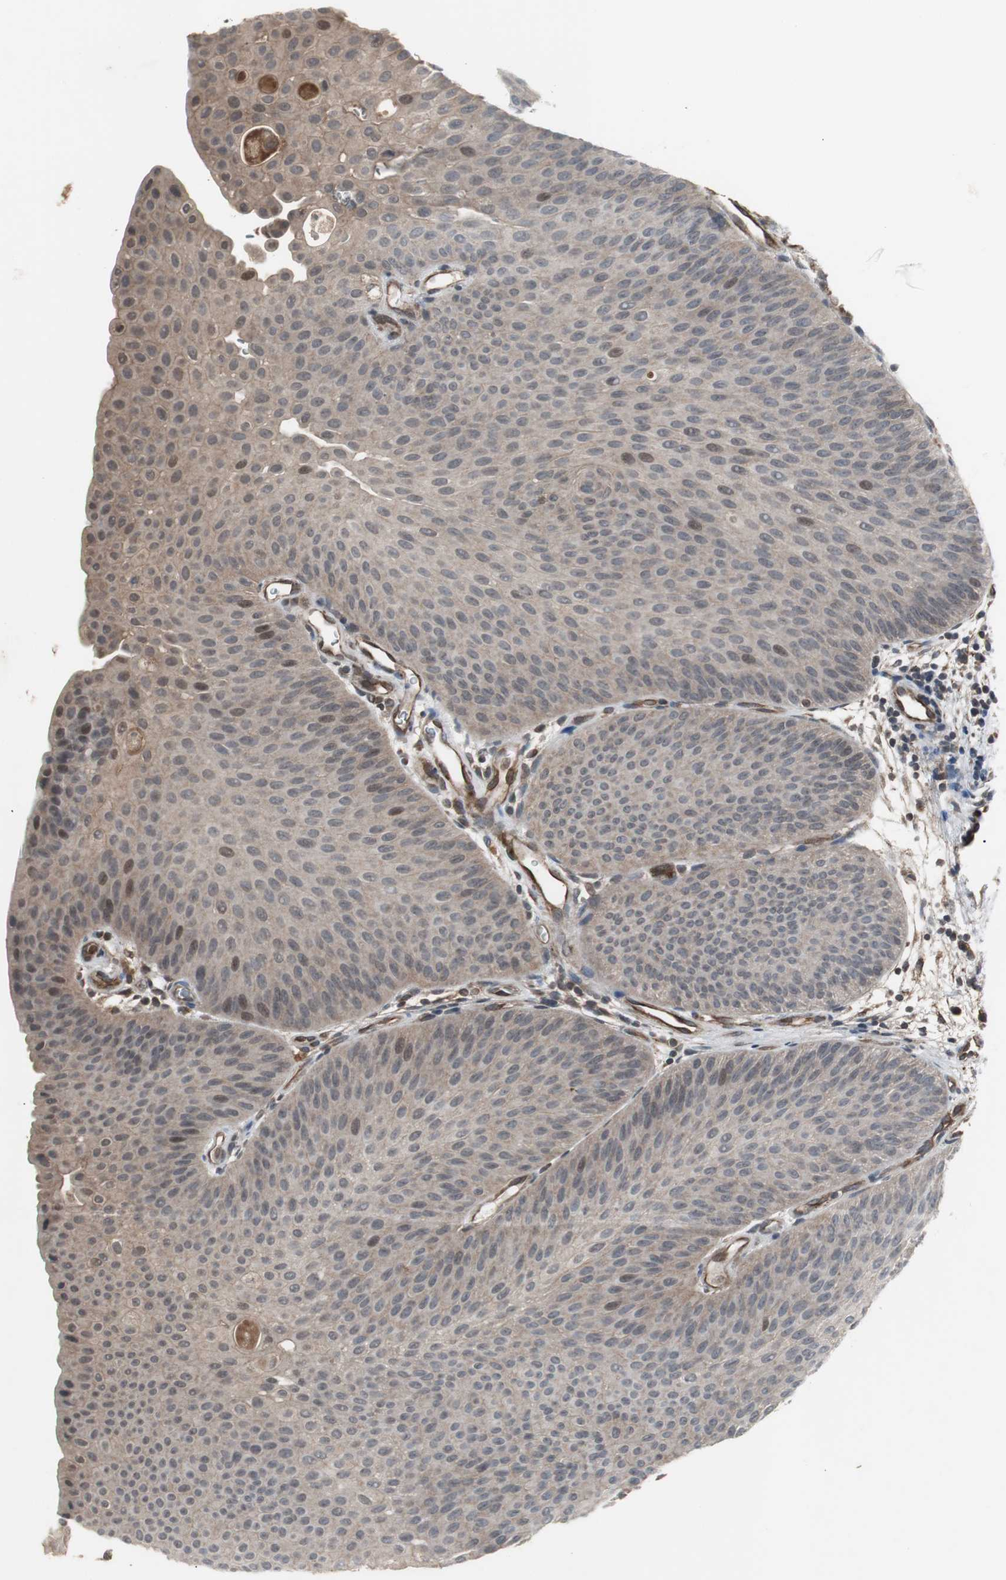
{"staining": {"intensity": "weak", "quantity": ">75%", "location": "cytoplasmic/membranous"}, "tissue": "urothelial cancer", "cell_type": "Tumor cells", "image_type": "cancer", "snomed": [{"axis": "morphology", "description": "Urothelial carcinoma, Low grade"}, {"axis": "topography", "description": "Urinary bladder"}], "caption": "DAB immunohistochemical staining of human low-grade urothelial carcinoma exhibits weak cytoplasmic/membranous protein staining in about >75% of tumor cells.", "gene": "ATP2B2", "patient": {"sex": "female", "age": 60}}